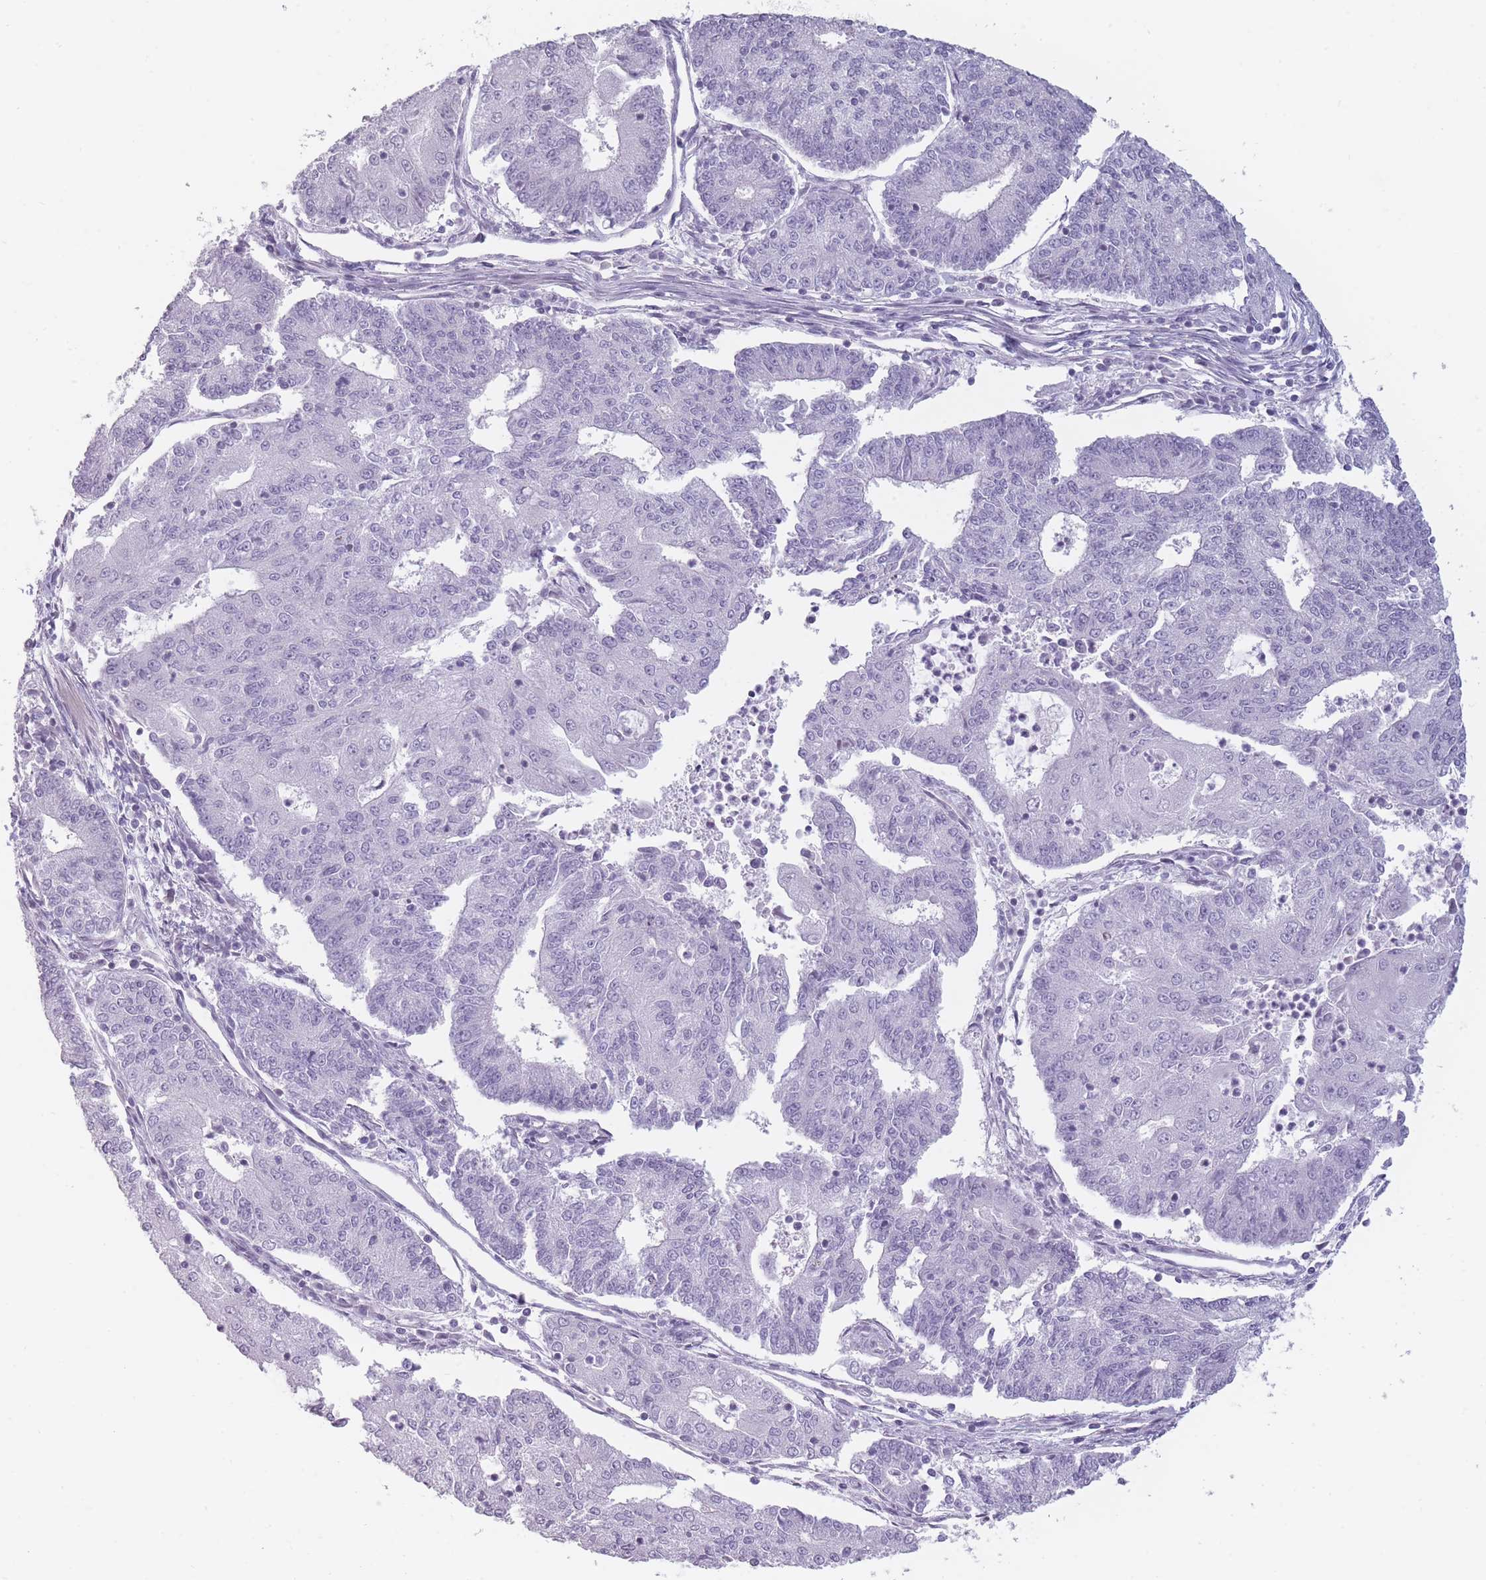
{"staining": {"intensity": "negative", "quantity": "none", "location": "none"}, "tissue": "endometrial cancer", "cell_type": "Tumor cells", "image_type": "cancer", "snomed": [{"axis": "morphology", "description": "Adenocarcinoma, NOS"}, {"axis": "topography", "description": "Endometrium"}], "caption": "Endometrial adenocarcinoma was stained to show a protein in brown. There is no significant positivity in tumor cells. Nuclei are stained in blue.", "gene": "GGT1", "patient": {"sex": "female", "age": 56}}